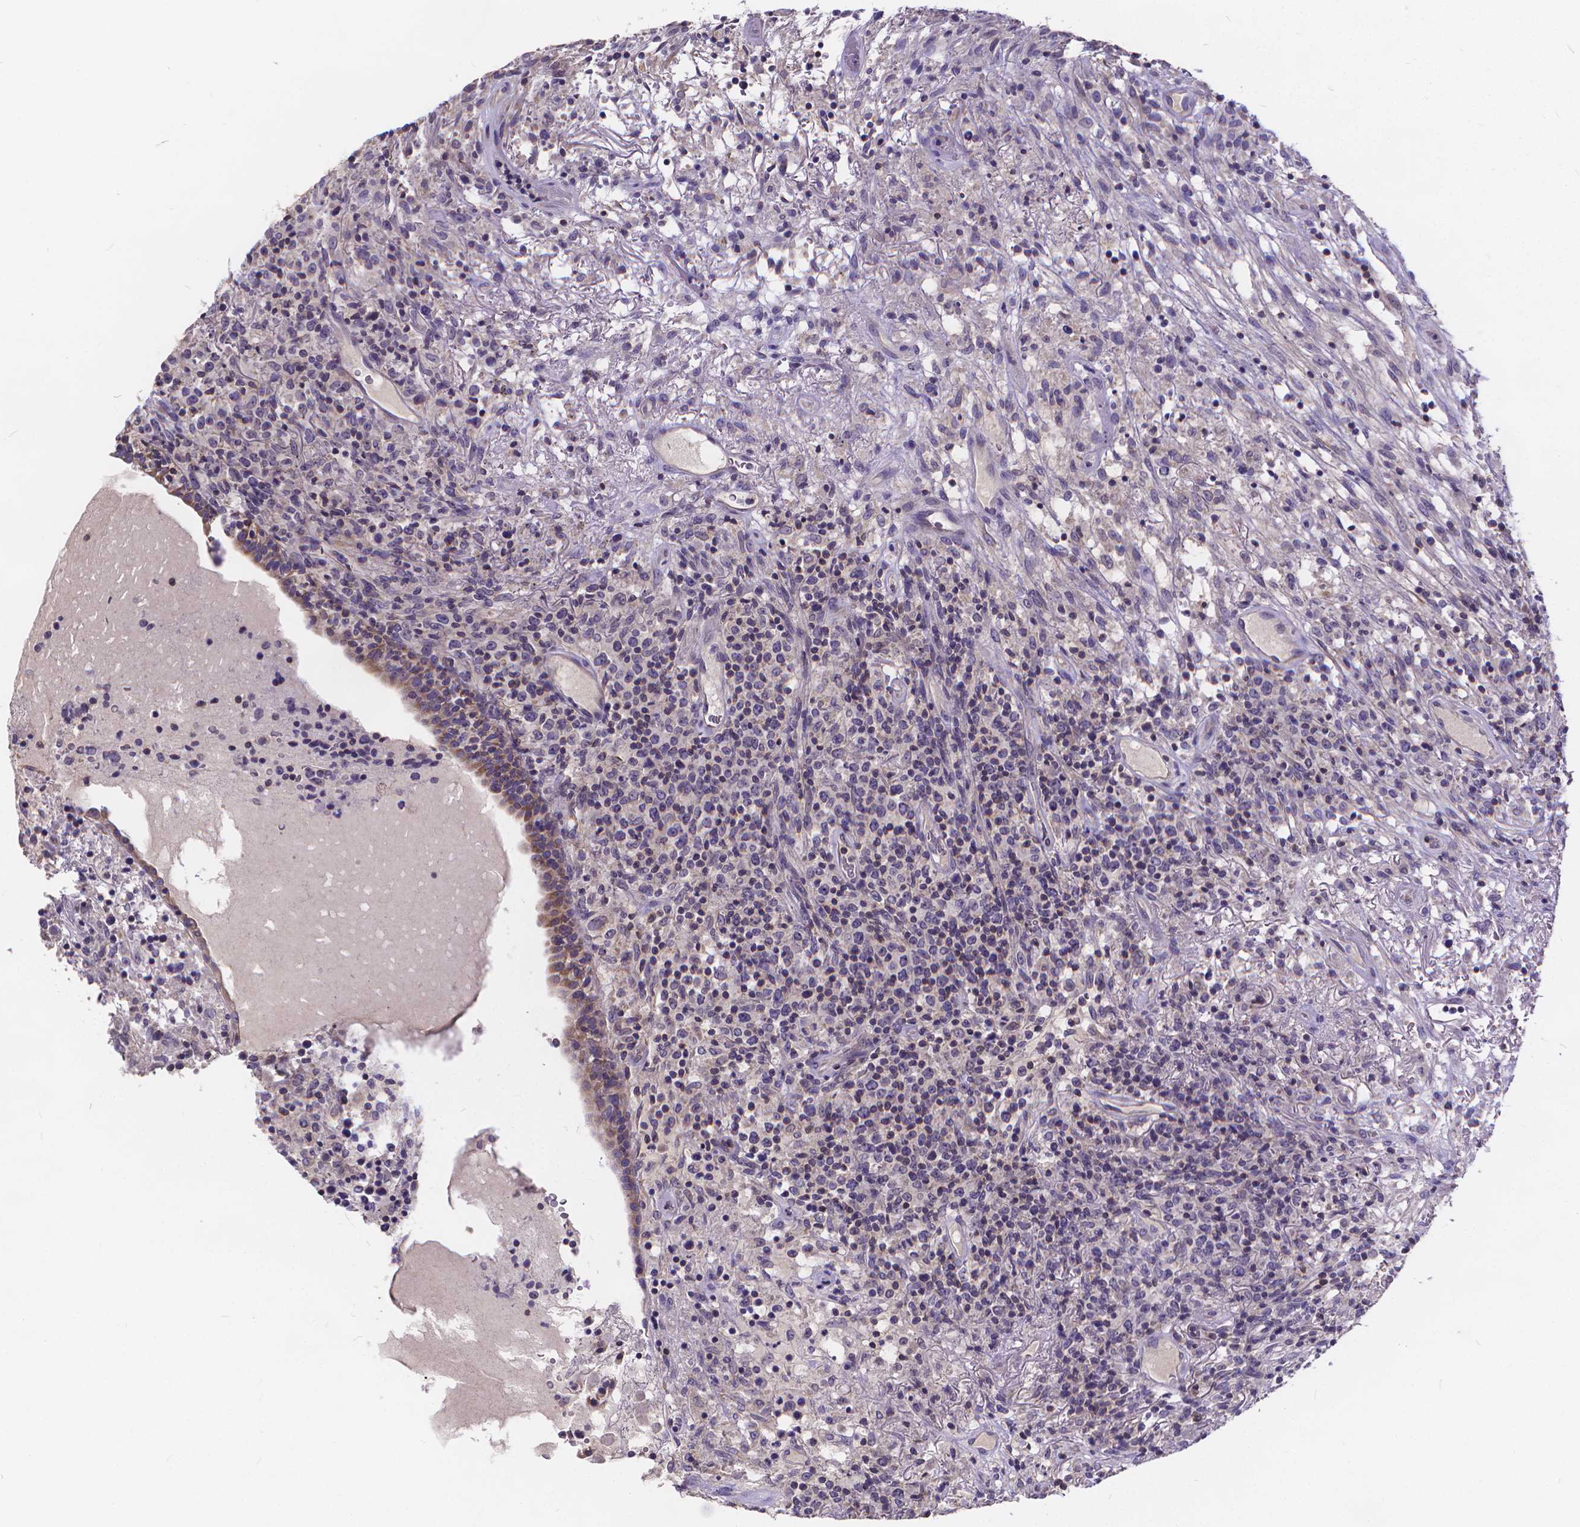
{"staining": {"intensity": "negative", "quantity": "none", "location": "none"}, "tissue": "lymphoma", "cell_type": "Tumor cells", "image_type": "cancer", "snomed": [{"axis": "morphology", "description": "Malignant lymphoma, non-Hodgkin's type, High grade"}, {"axis": "topography", "description": "Lung"}], "caption": "DAB immunohistochemical staining of high-grade malignant lymphoma, non-Hodgkin's type demonstrates no significant positivity in tumor cells.", "gene": "GLRB", "patient": {"sex": "male", "age": 79}}